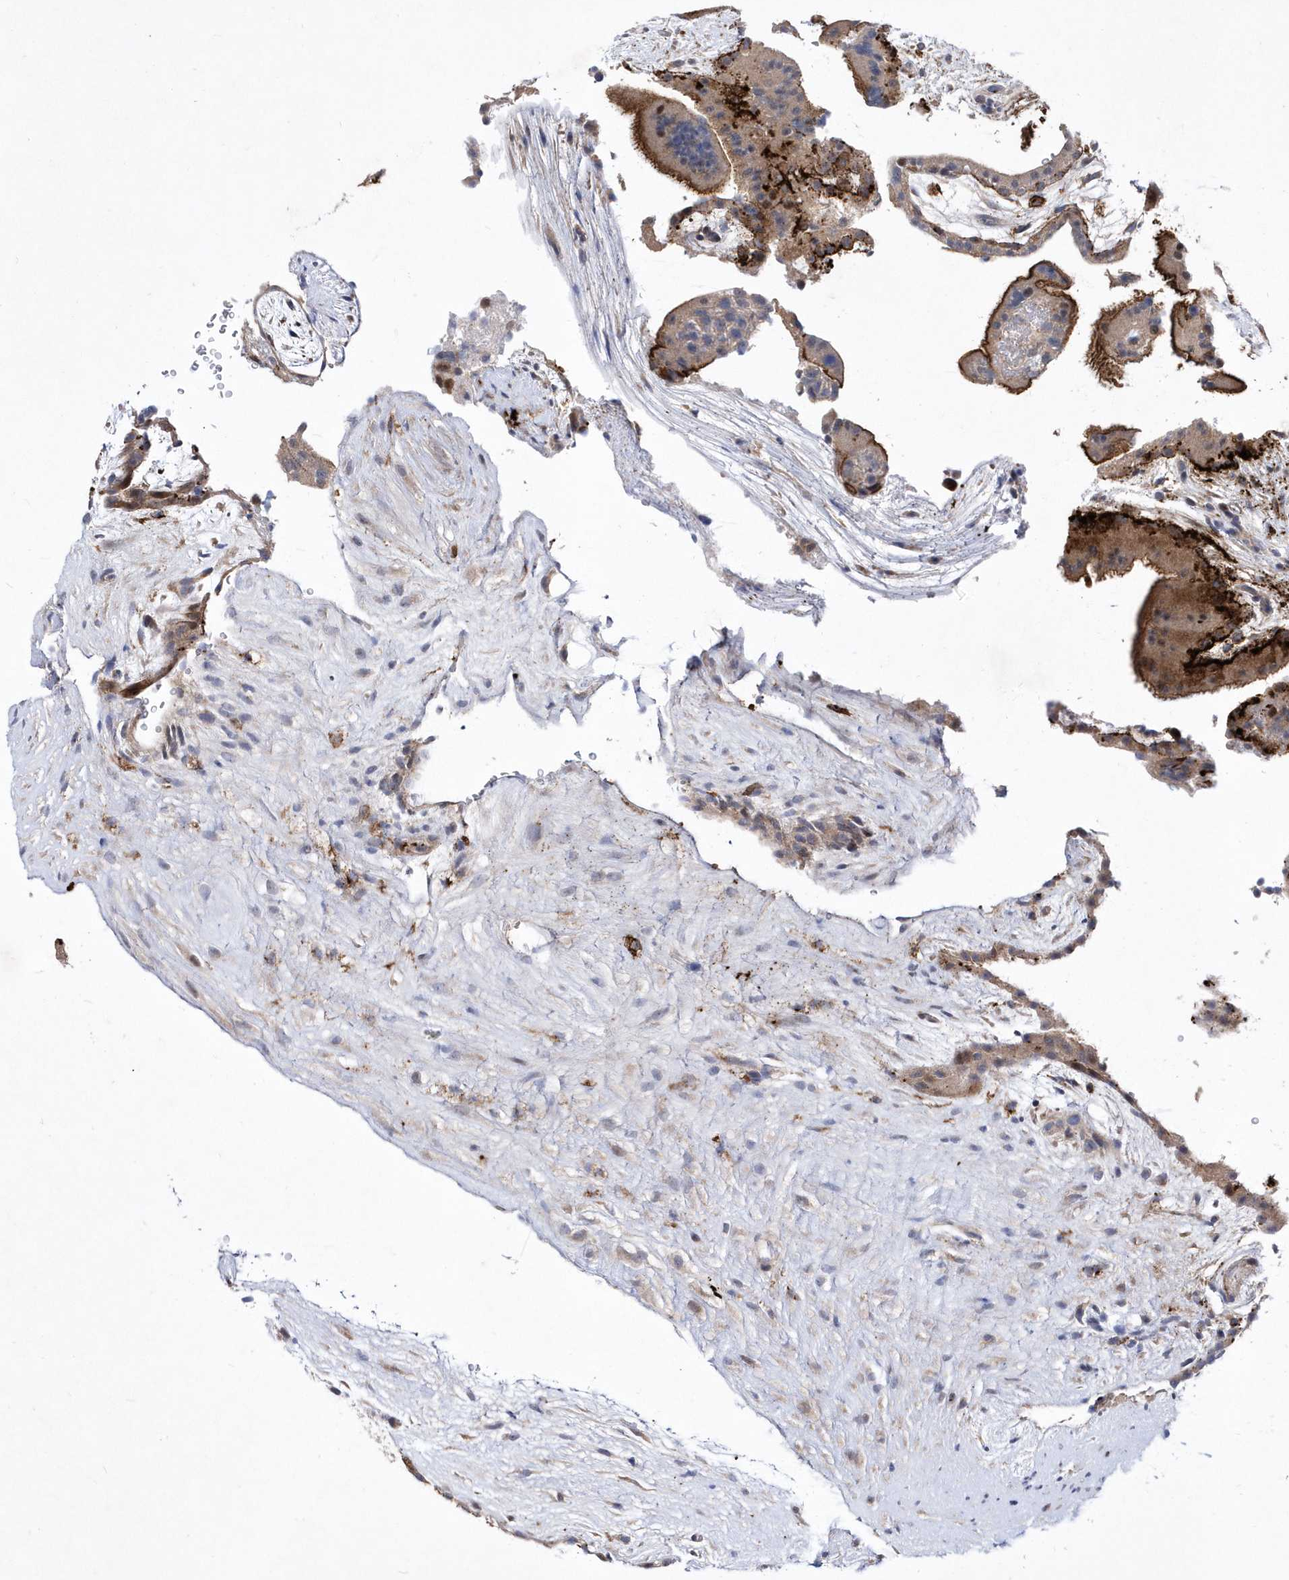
{"staining": {"intensity": "strong", "quantity": "25%-75%", "location": "cytoplasmic/membranous,nuclear"}, "tissue": "placenta", "cell_type": "Trophoblastic cells", "image_type": "normal", "snomed": [{"axis": "morphology", "description": "Normal tissue, NOS"}, {"axis": "topography", "description": "Placenta"}], "caption": "The micrograph reveals immunohistochemical staining of benign placenta. There is strong cytoplasmic/membranous,nuclear positivity is appreciated in approximately 25%-75% of trophoblastic cells.", "gene": "LONRF2", "patient": {"sex": "female", "age": 19}}